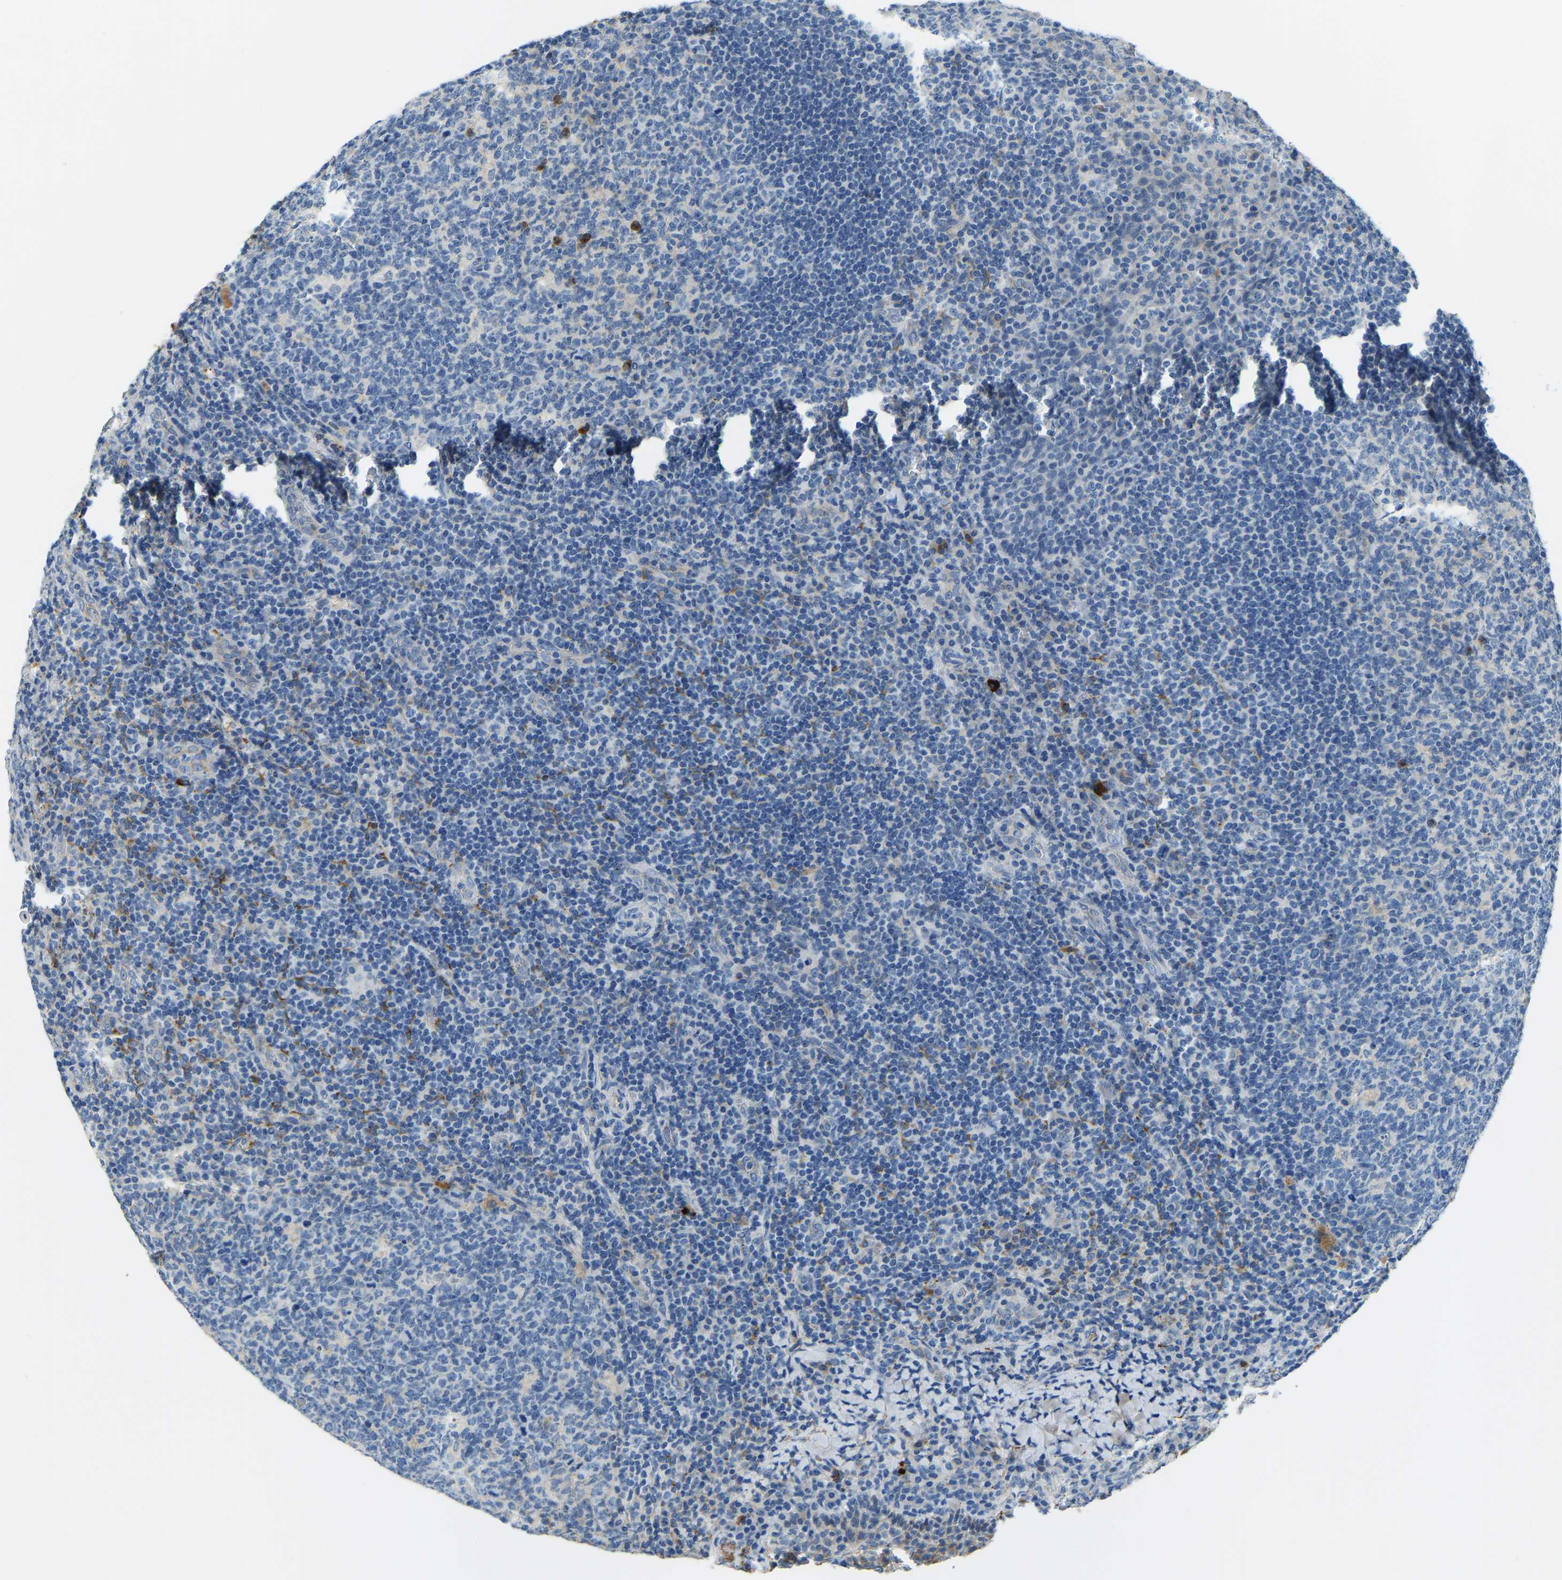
{"staining": {"intensity": "negative", "quantity": "none", "location": "none"}, "tissue": "tonsil", "cell_type": "Germinal center cells", "image_type": "normal", "snomed": [{"axis": "morphology", "description": "Normal tissue, NOS"}, {"axis": "topography", "description": "Tonsil"}], "caption": "Germinal center cells show no significant expression in benign tonsil. (Brightfield microscopy of DAB (3,3'-diaminobenzidine) IHC at high magnification).", "gene": "THBS4", "patient": {"sex": "male", "age": 17}}